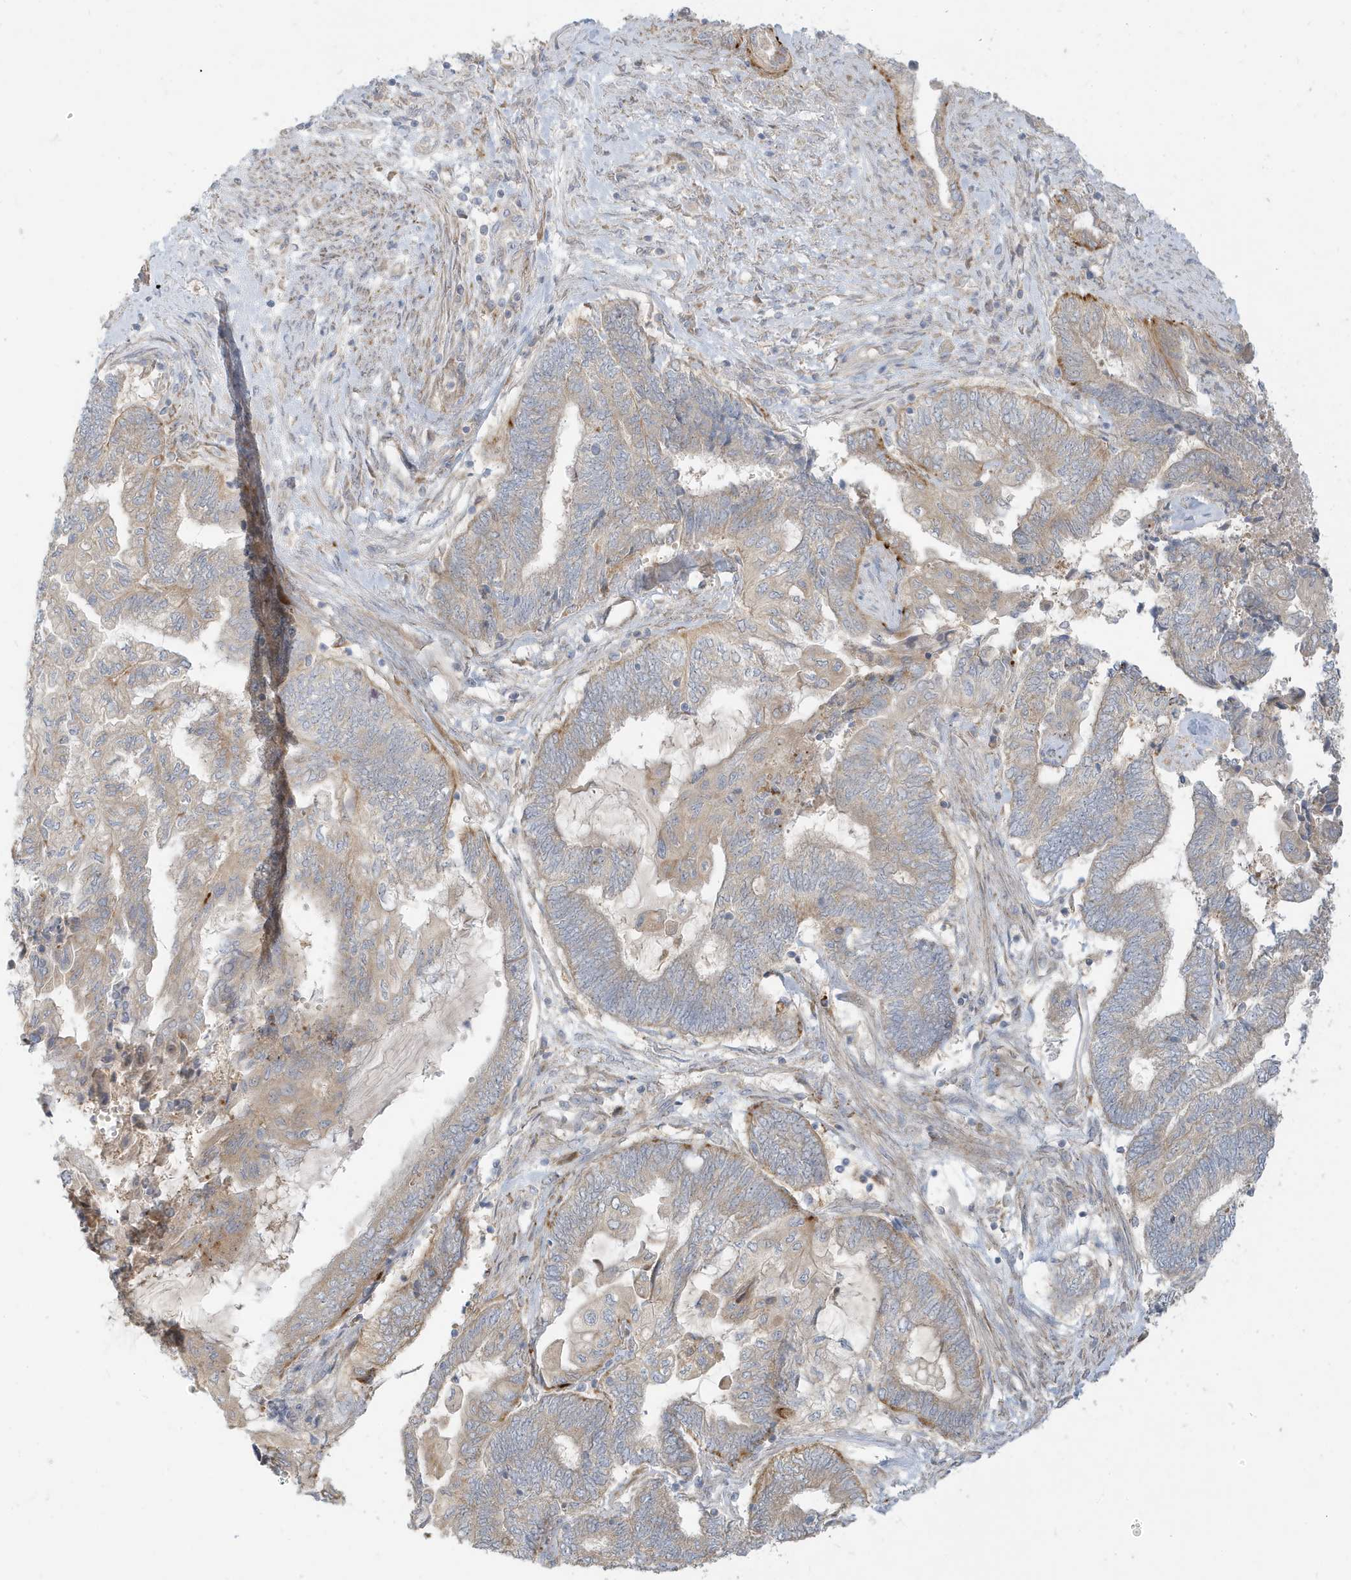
{"staining": {"intensity": "weak", "quantity": "25%-75%", "location": "cytoplasmic/membranous"}, "tissue": "endometrial cancer", "cell_type": "Tumor cells", "image_type": "cancer", "snomed": [{"axis": "morphology", "description": "Adenocarcinoma, NOS"}, {"axis": "topography", "description": "Uterus"}, {"axis": "topography", "description": "Endometrium"}], "caption": "Immunohistochemistry (IHC) histopathology image of neoplastic tissue: human endometrial cancer stained using immunohistochemistry exhibits low levels of weak protein expression localized specifically in the cytoplasmic/membranous of tumor cells, appearing as a cytoplasmic/membranous brown color.", "gene": "MCOLN1", "patient": {"sex": "female", "age": 70}}